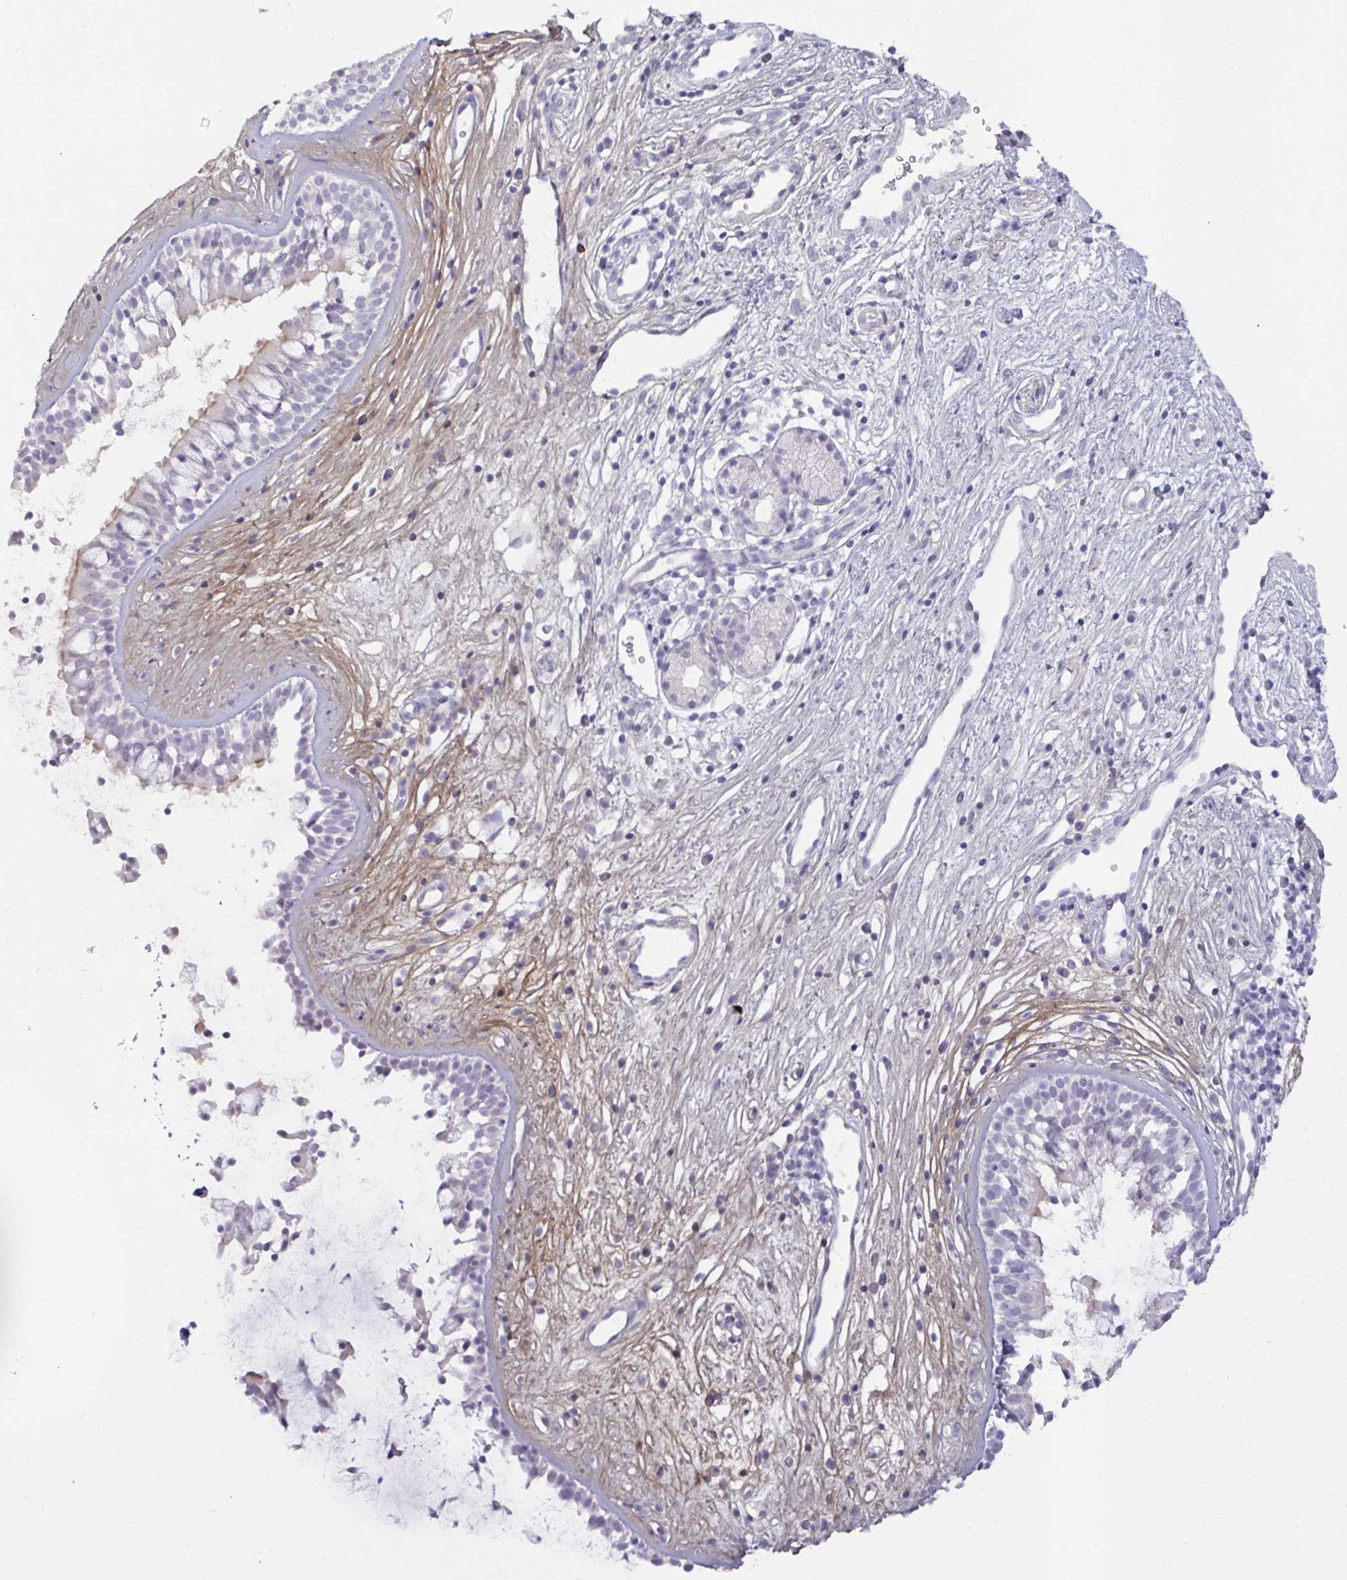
{"staining": {"intensity": "weak", "quantity": "<25%", "location": "cytoplasmic/membranous"}, "tissue": "nasopharynx", "cell_type": "Respiratory epithelial cells", "image_type": "normal", "snomed": [{"axis": "morphology", "description": "Normal tissue, NOS"}, {"axis": "topography", "description": "Nasopharynx"}], "caption": "Respiratory epithelial cells show no significant protein expression in benign nasopharynx. (DAB (3,3'-diaminobenzidine) immunohistochemistry visualized using brightfield microscopy, high magnification).", "gene": "GSTM1", "patient": {"sex": "male", "age": 32}}